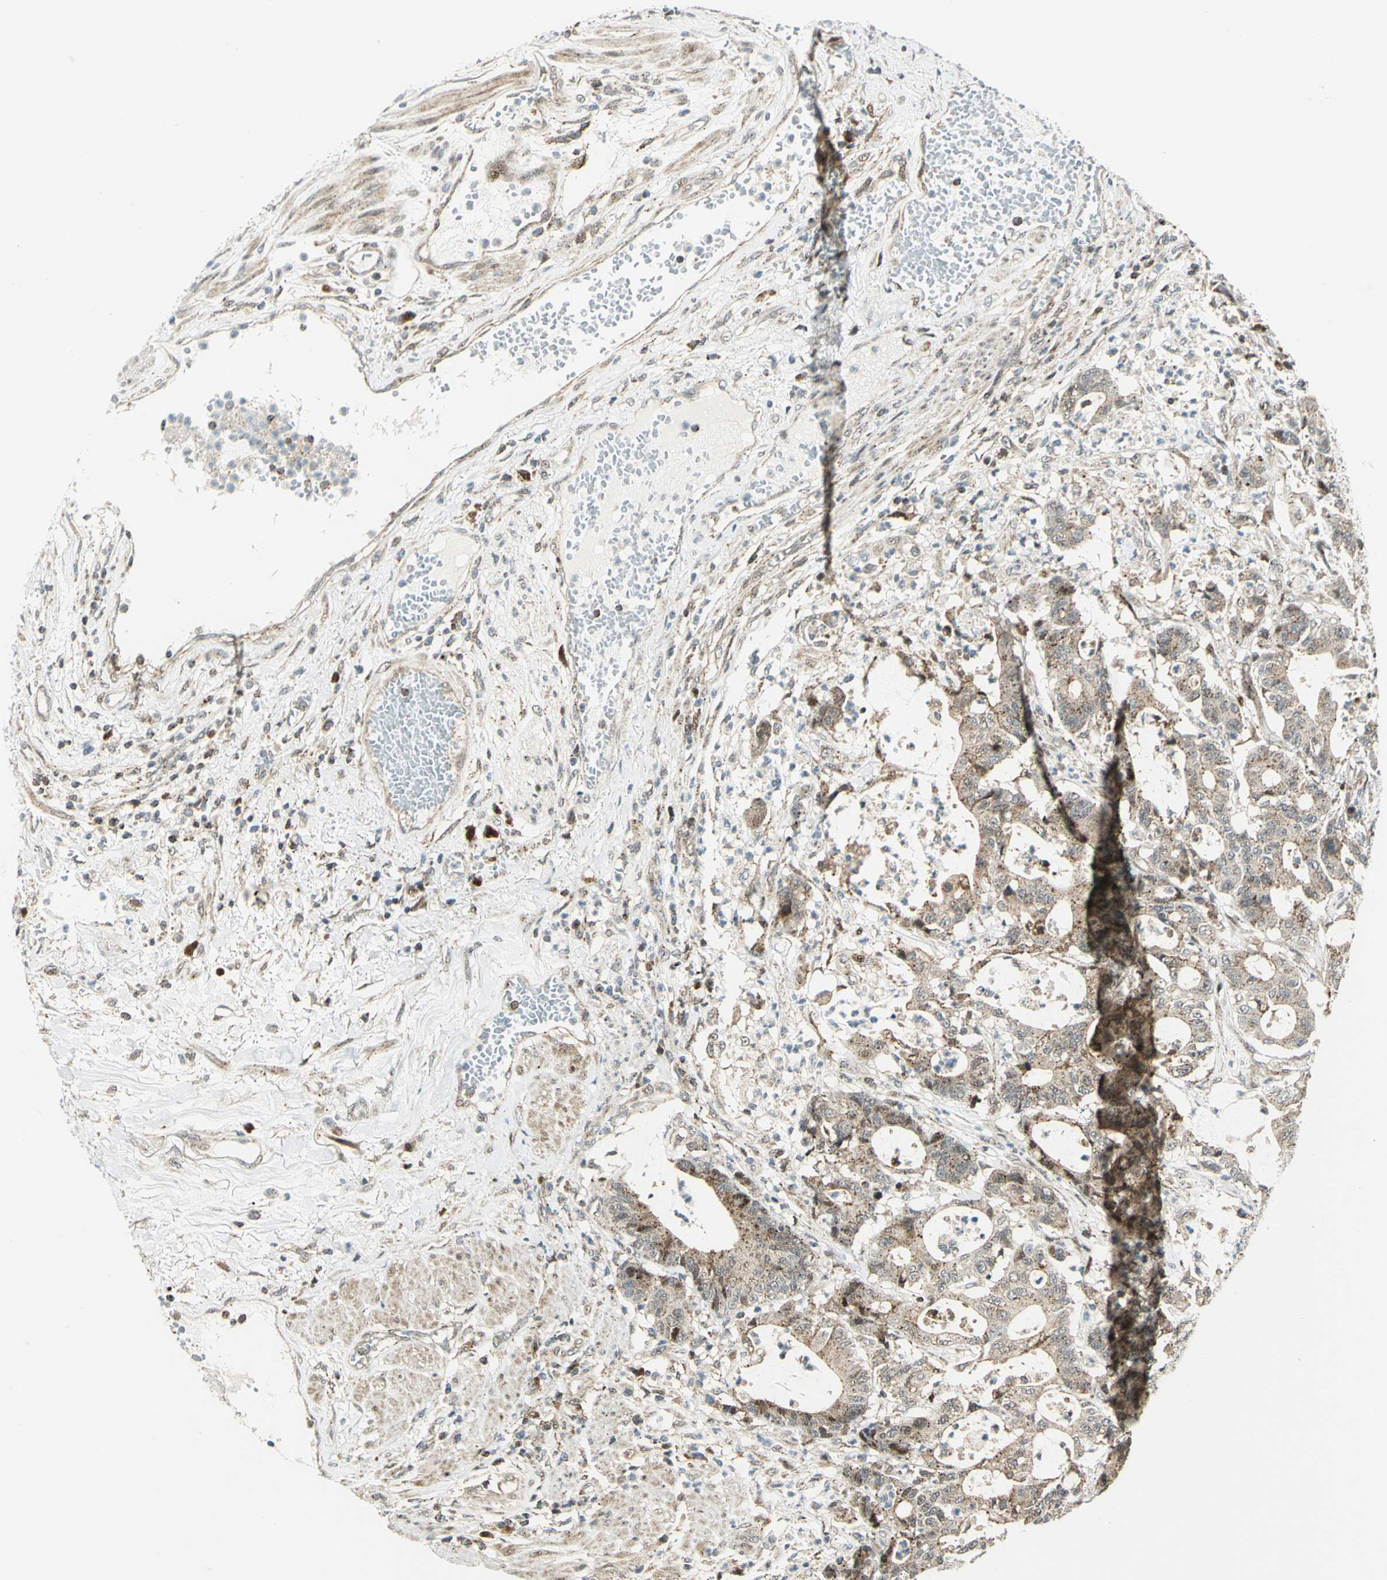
{"staining": {"intensity": "moderate", "quantity": ">75%", "location": "cytoplasmic/membranous"}, "tissue": "colorectal cancer", "cell_type": "Tumor cells", "image_type": "cancer", "snomed": [{"axis": "morphology", "description": "Adenocarcinoma, NOS"}, {"axis": "topography", "description": "Colon"}], "caption": "Protein analysis of colorectal cancer (adenocarcinoma) tissue exhibits moderate cytoplasmic/membranous positivity in about >75% of tumor cells. The protein is stained brown, and the nuclei are stained in blue (DAB IHC with brightfield microscopy, high magnification).", "gene": "ATP6V1A", "patient": {"sex": "female", "age": 84}}